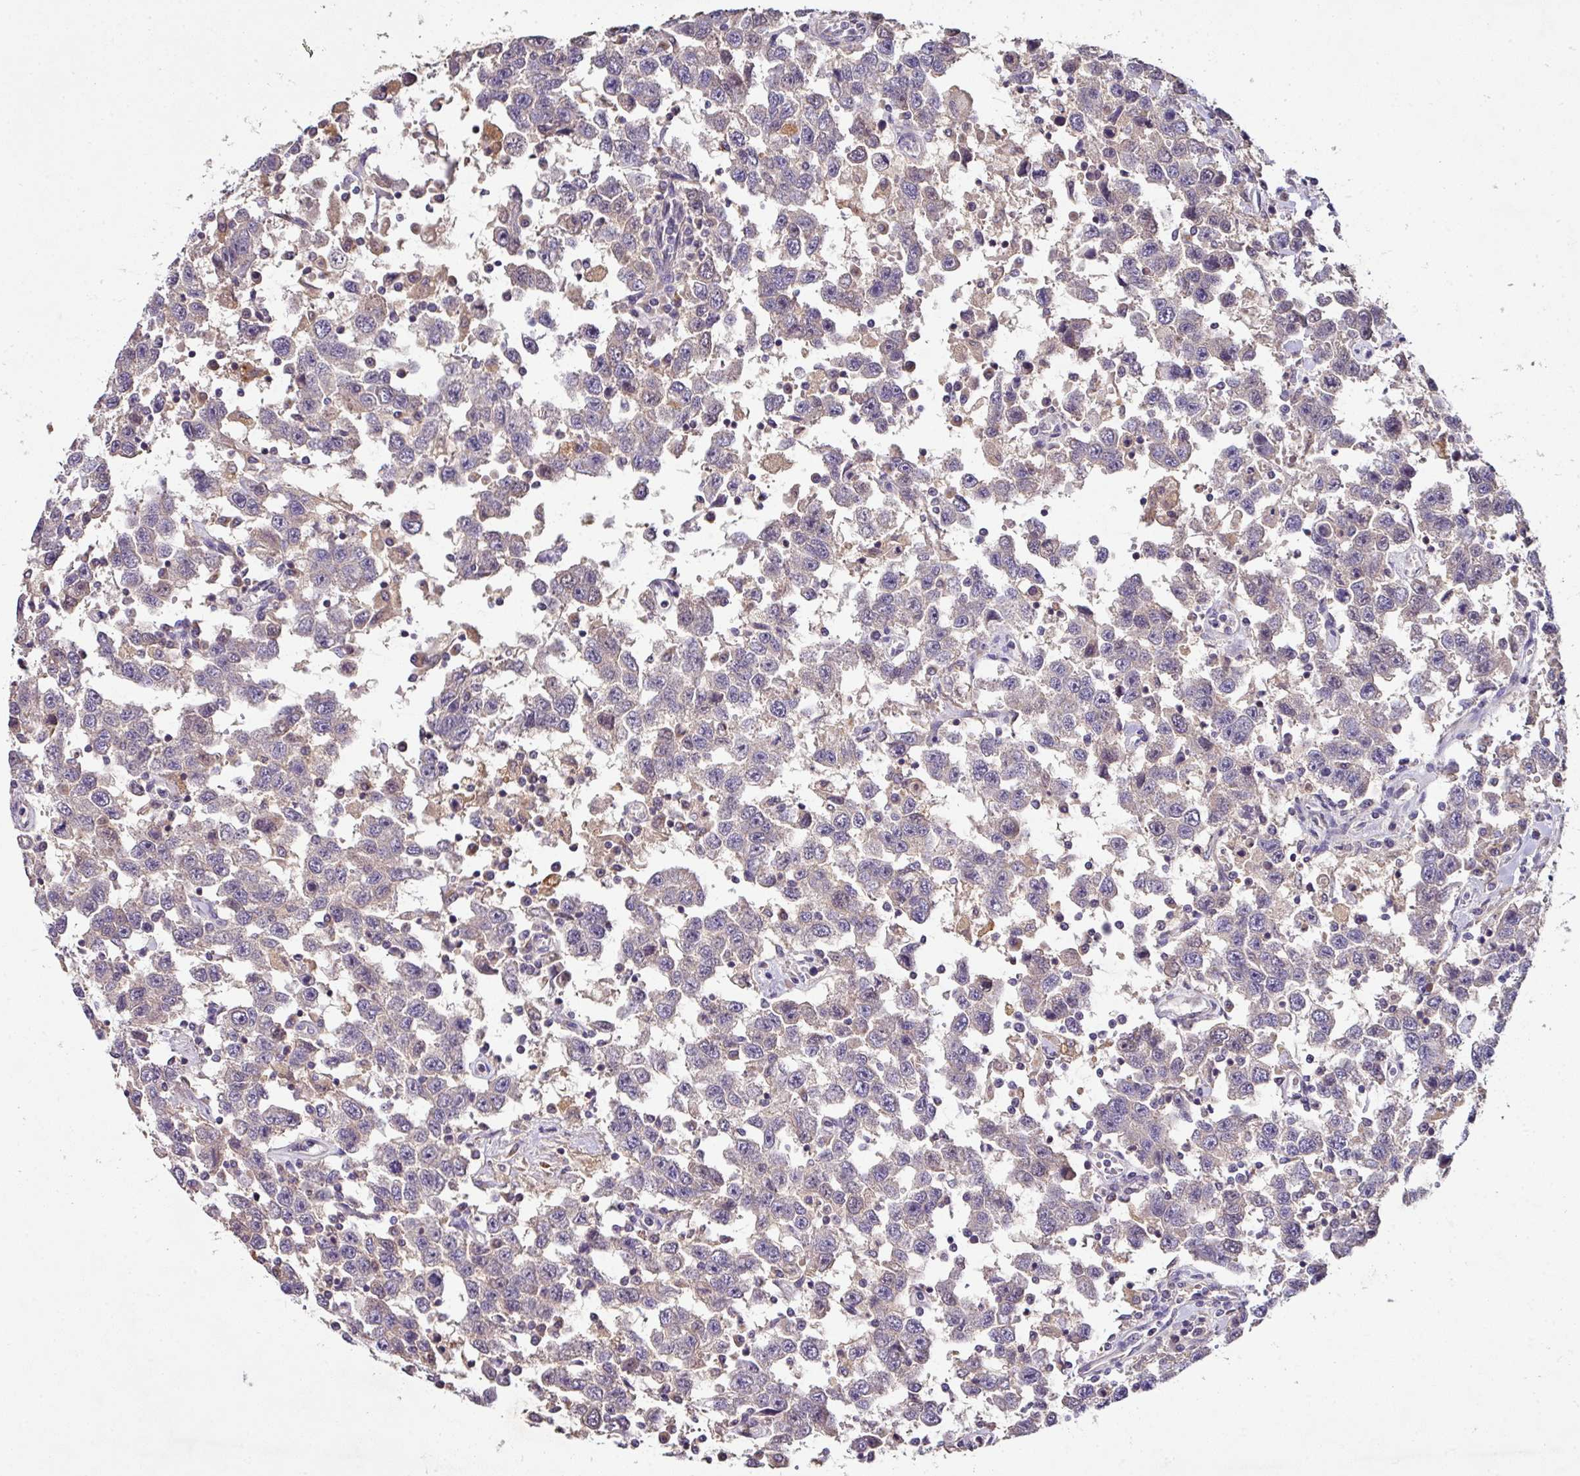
{"staining": {"intensity": "negative", "quantity": "none", "location": "none"}, "tissue": "testis cancer", "cell_type": "Tumor cells", "image_type": "cancer", "snomed": [{"axis": "morphology", "description": "Seminoma, NOS"}, {"axis": "topography", "description": "Testis"}], "caption": "The image shows no staining of tumor cells in seminoma (testis).", "gene": "AEBP2", "patient": {"sex": "male", "age": 41}}